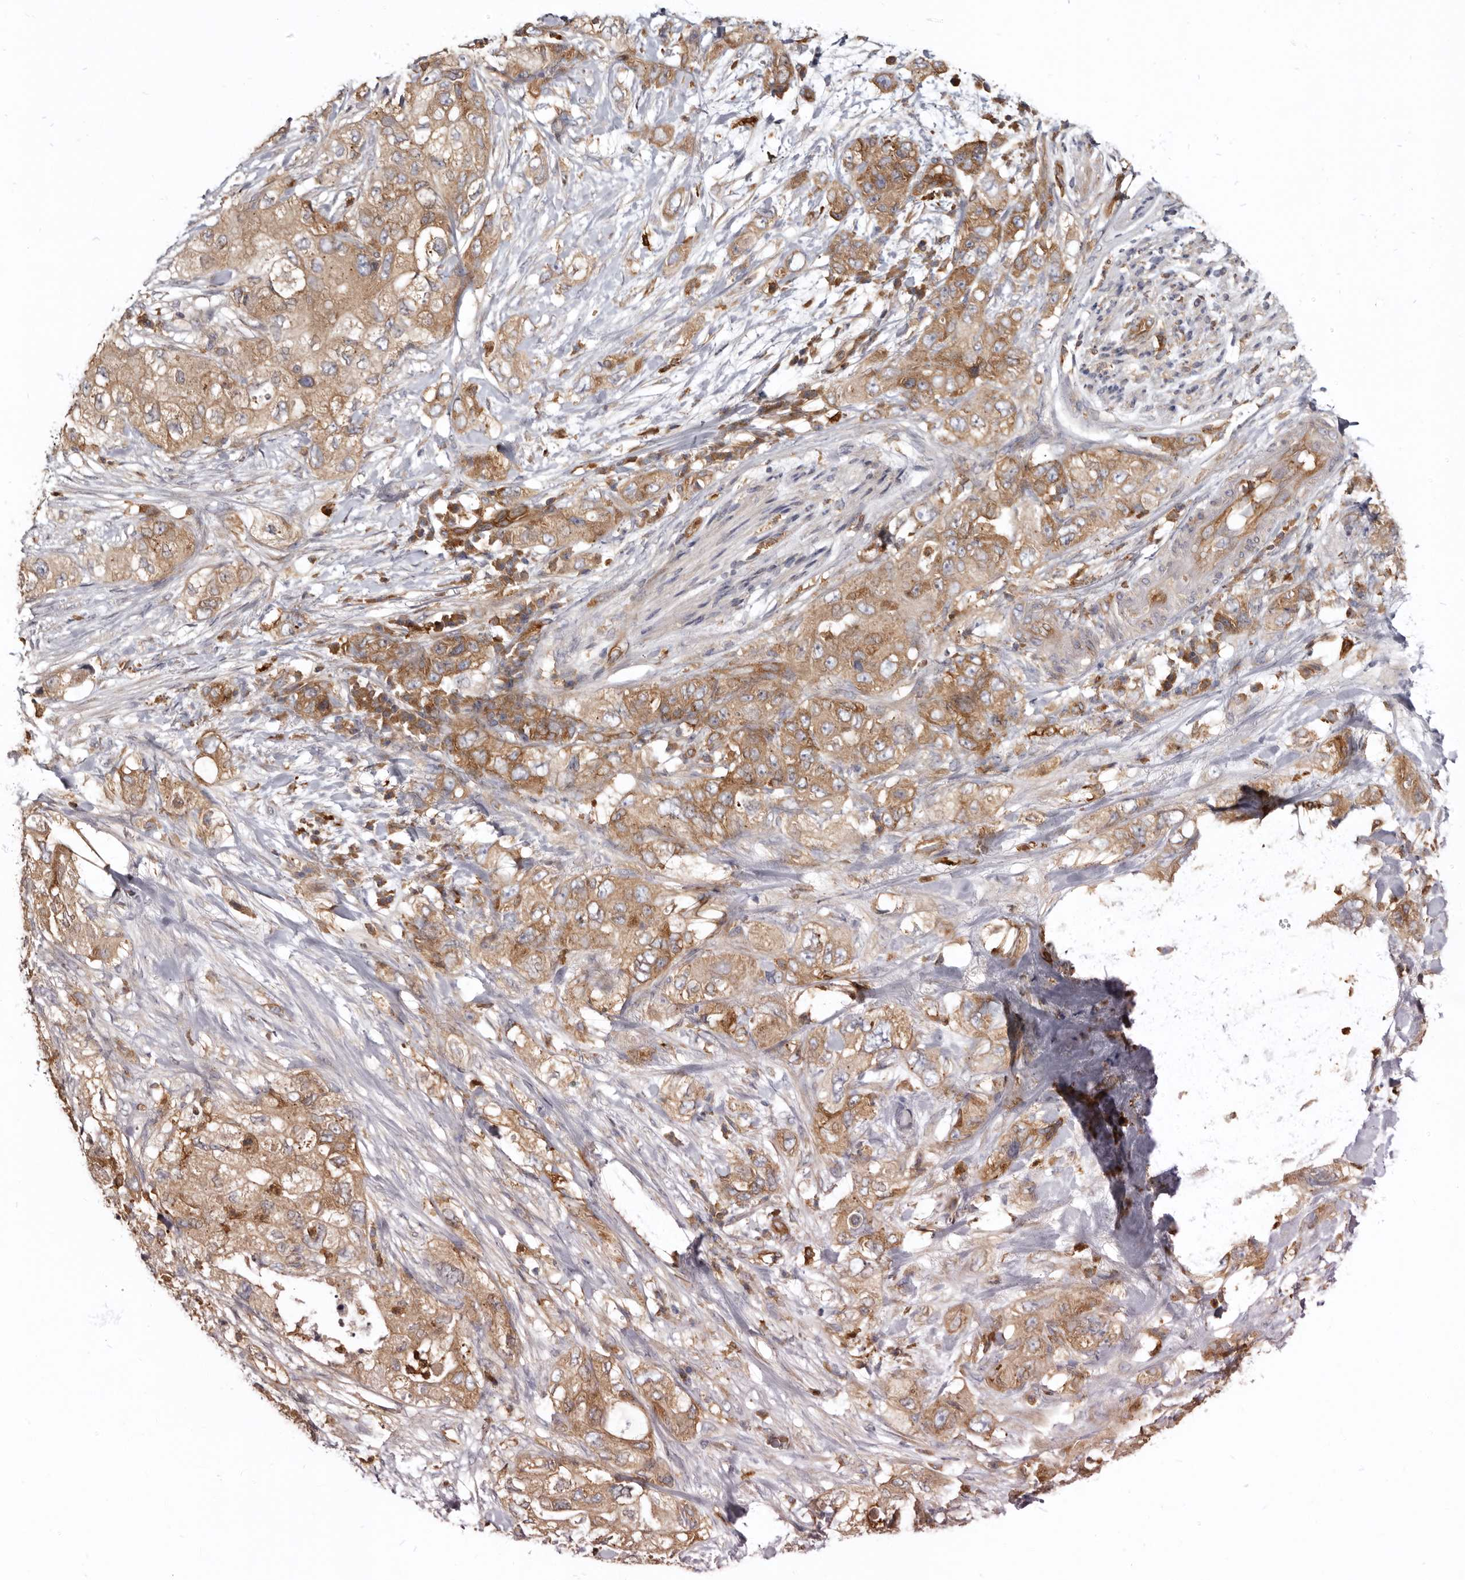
{"staining": {"intensity": "moderate", "quantity": ">75%", "location": "cytoplasmic/membranous"}, "tissue": "pancreatic cancer", "cell_type": "Tumor cells", "image_type": "cancer", "snomed": [{"axis": "morphology", "description": "Adenocarcinoma, NOS"}, {"axis": "topography", "description": "Pancreas"}], "caption": "There is medium levels of moderate cytoplasmic/membranous staining in tumor cells of pancreatic cancer, as demonstrated by immunohistochemical staining (brown color).", "gene": "CBL", "patient": {"sex": "female", "age": 73}}